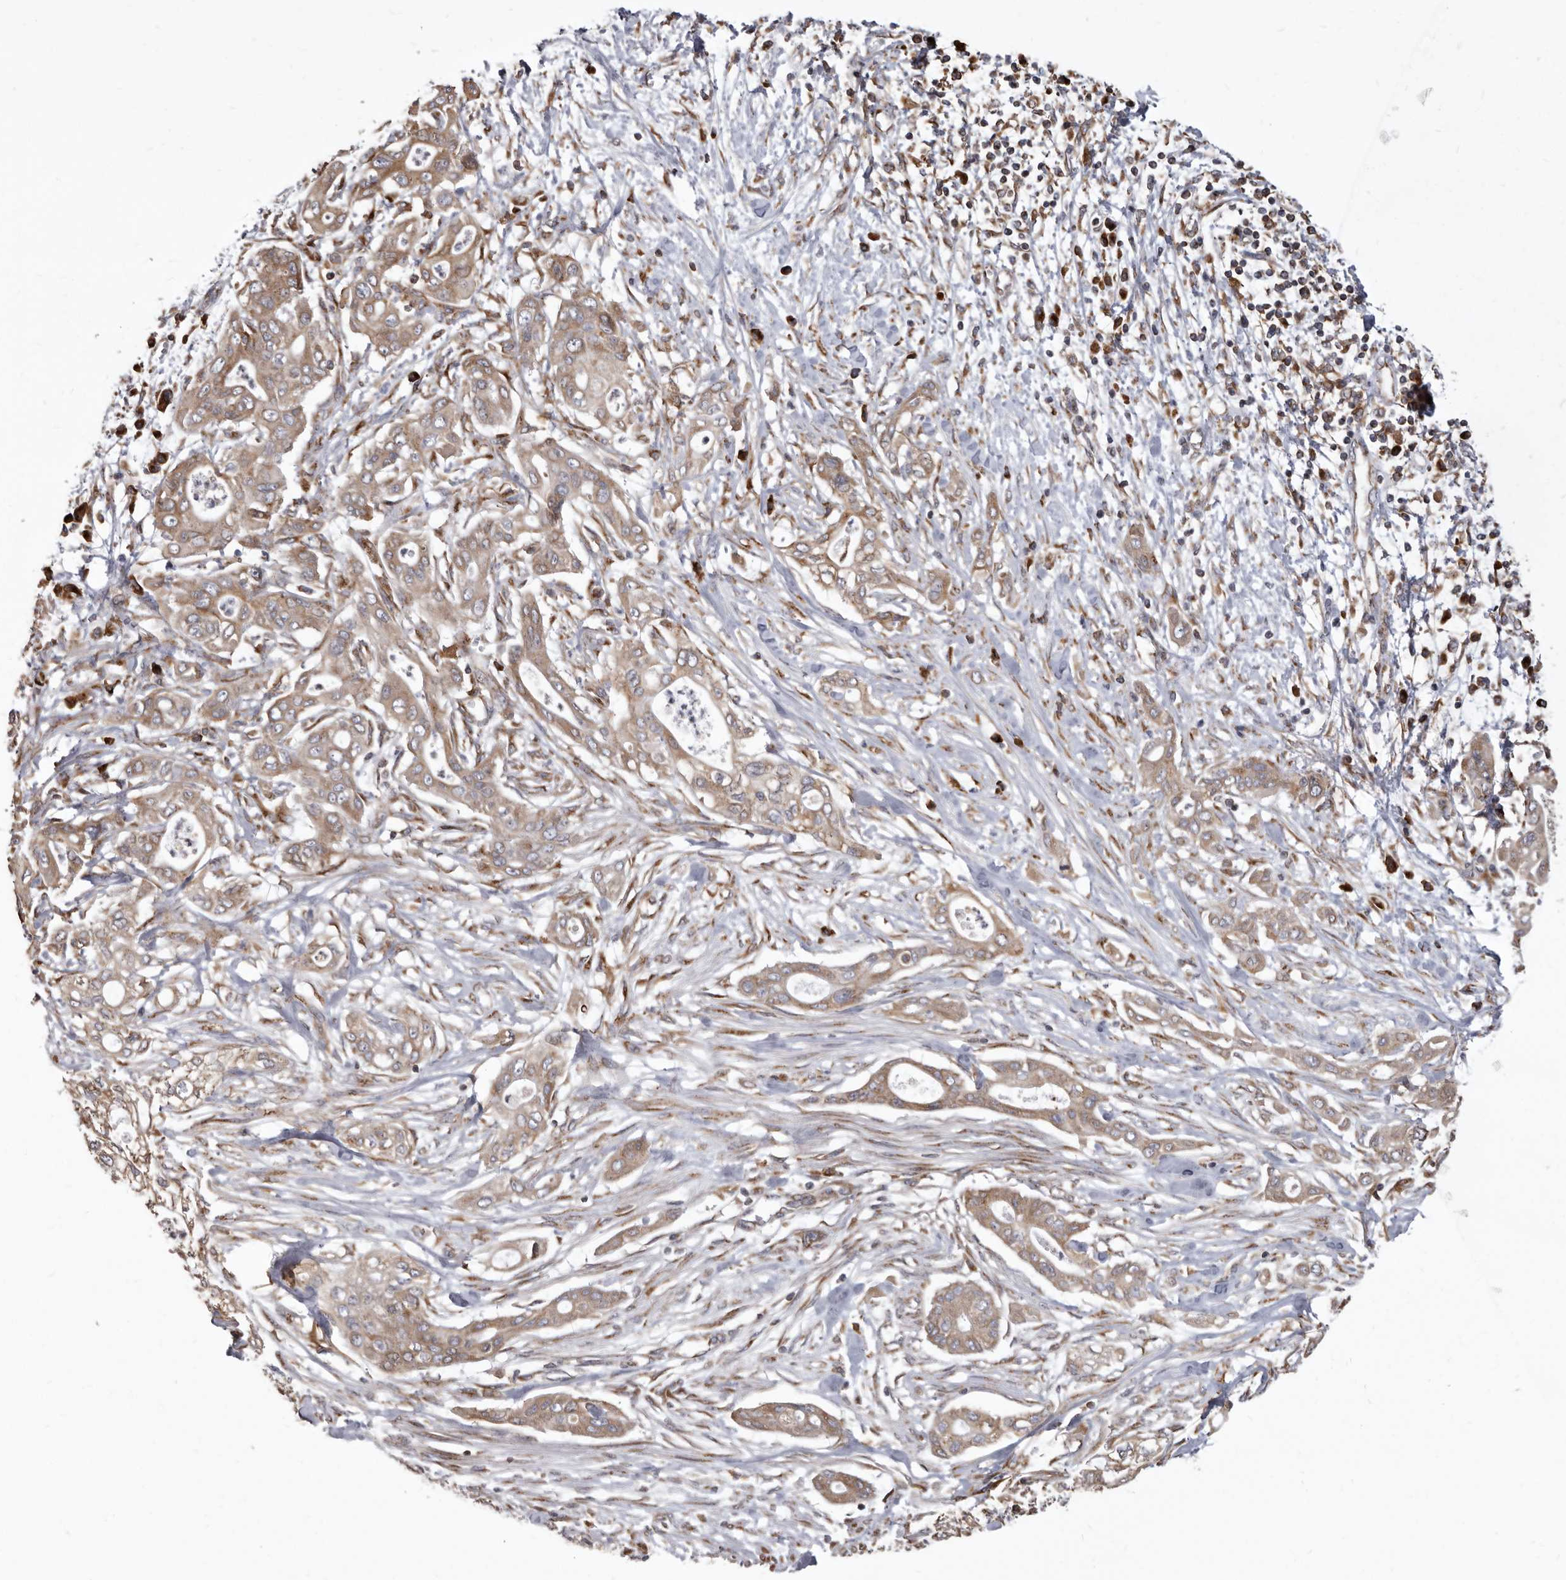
{"staining": {"intensity": "moderate", "quantity": ">75%", "location": "cytoplasmic/membranous"}, "tissue": "pancreatic cancer", "cell_type": "Tumor cells", "image_type": "cancer", "snomed": [{"axis": "morphology", "description": "Adenocarcinoma, NOS"}, {"axis": "topography", "description": "Pancreas"}], "caption": "An immunohistochemistry image of tumor tissue is shown. Protein staining in brown highlights moderate cytoplasmic/membranous positivity in pancreatic cancer within tumor cells.", "gene": "CDK5RAP3", "patient": {"sex": "male", "age": 58}}